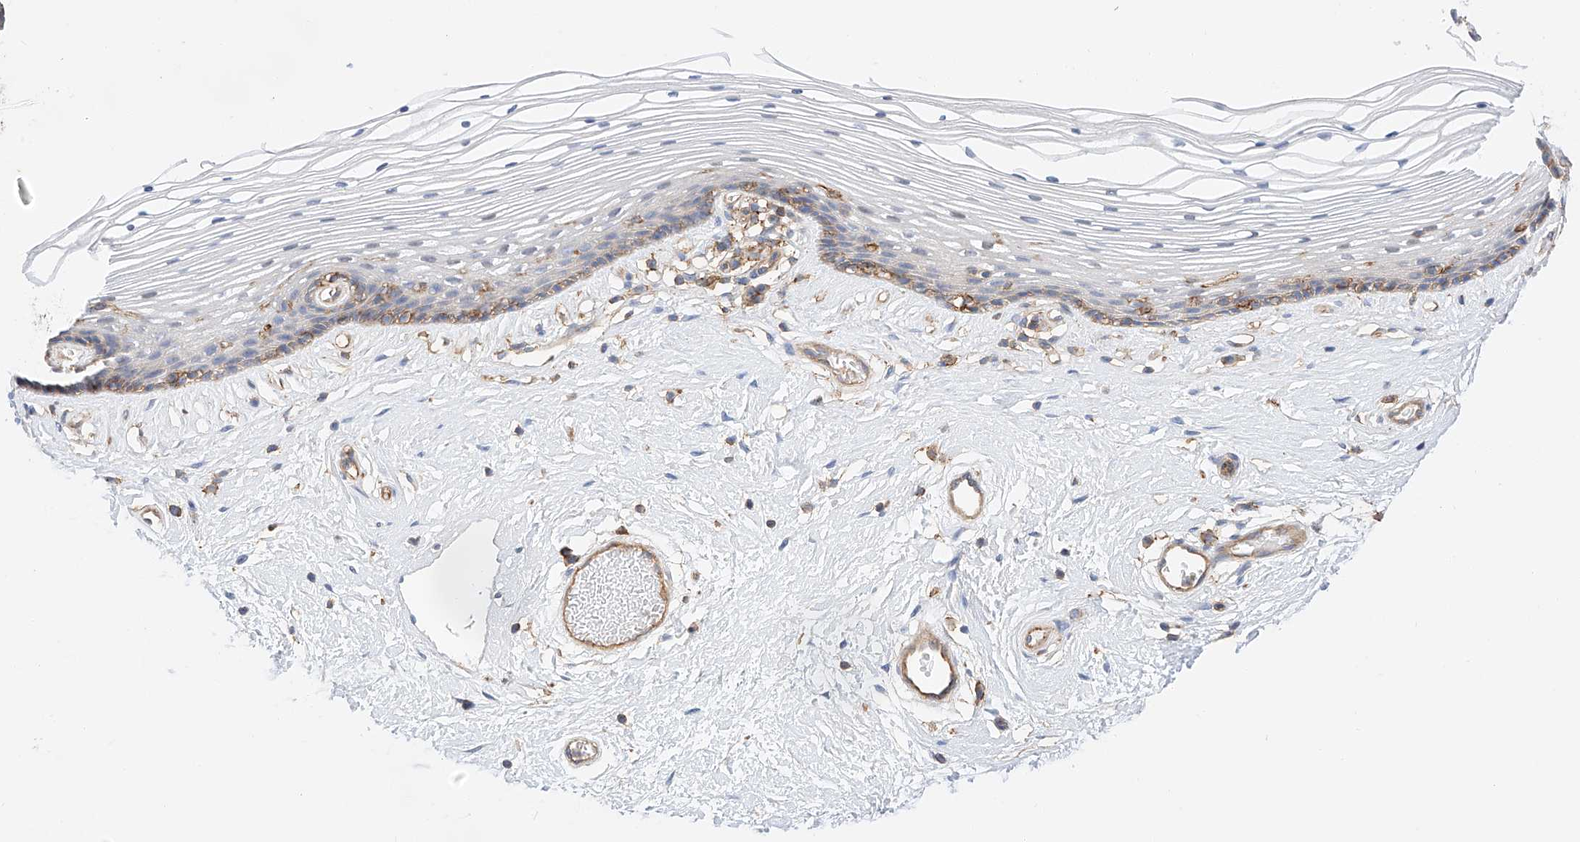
{"staining": {"intensity": "moderate", "quantity": "<25%", "location": "cytoplasmic/membranous"}, "tissue": "vagina", "cell_type": "Squamous epithelial cells", "image_type": "normal", "snomed": [{"axis": "morphology", "description": "Normal tissue, NOS"}, {"axis": "topography", "description": "Vagina"}], "caption": "The immunohistochemical stain labels moderate cytoplasmic/membranous expression in squamous epithelial cells of unremarkable vagina. Immunohistochemistry (ihc) stains the protein in brown and the nuclei are stained blue.", "gene": "ENSG00000259132", "patient": {"sex": "female", "age": 46}}